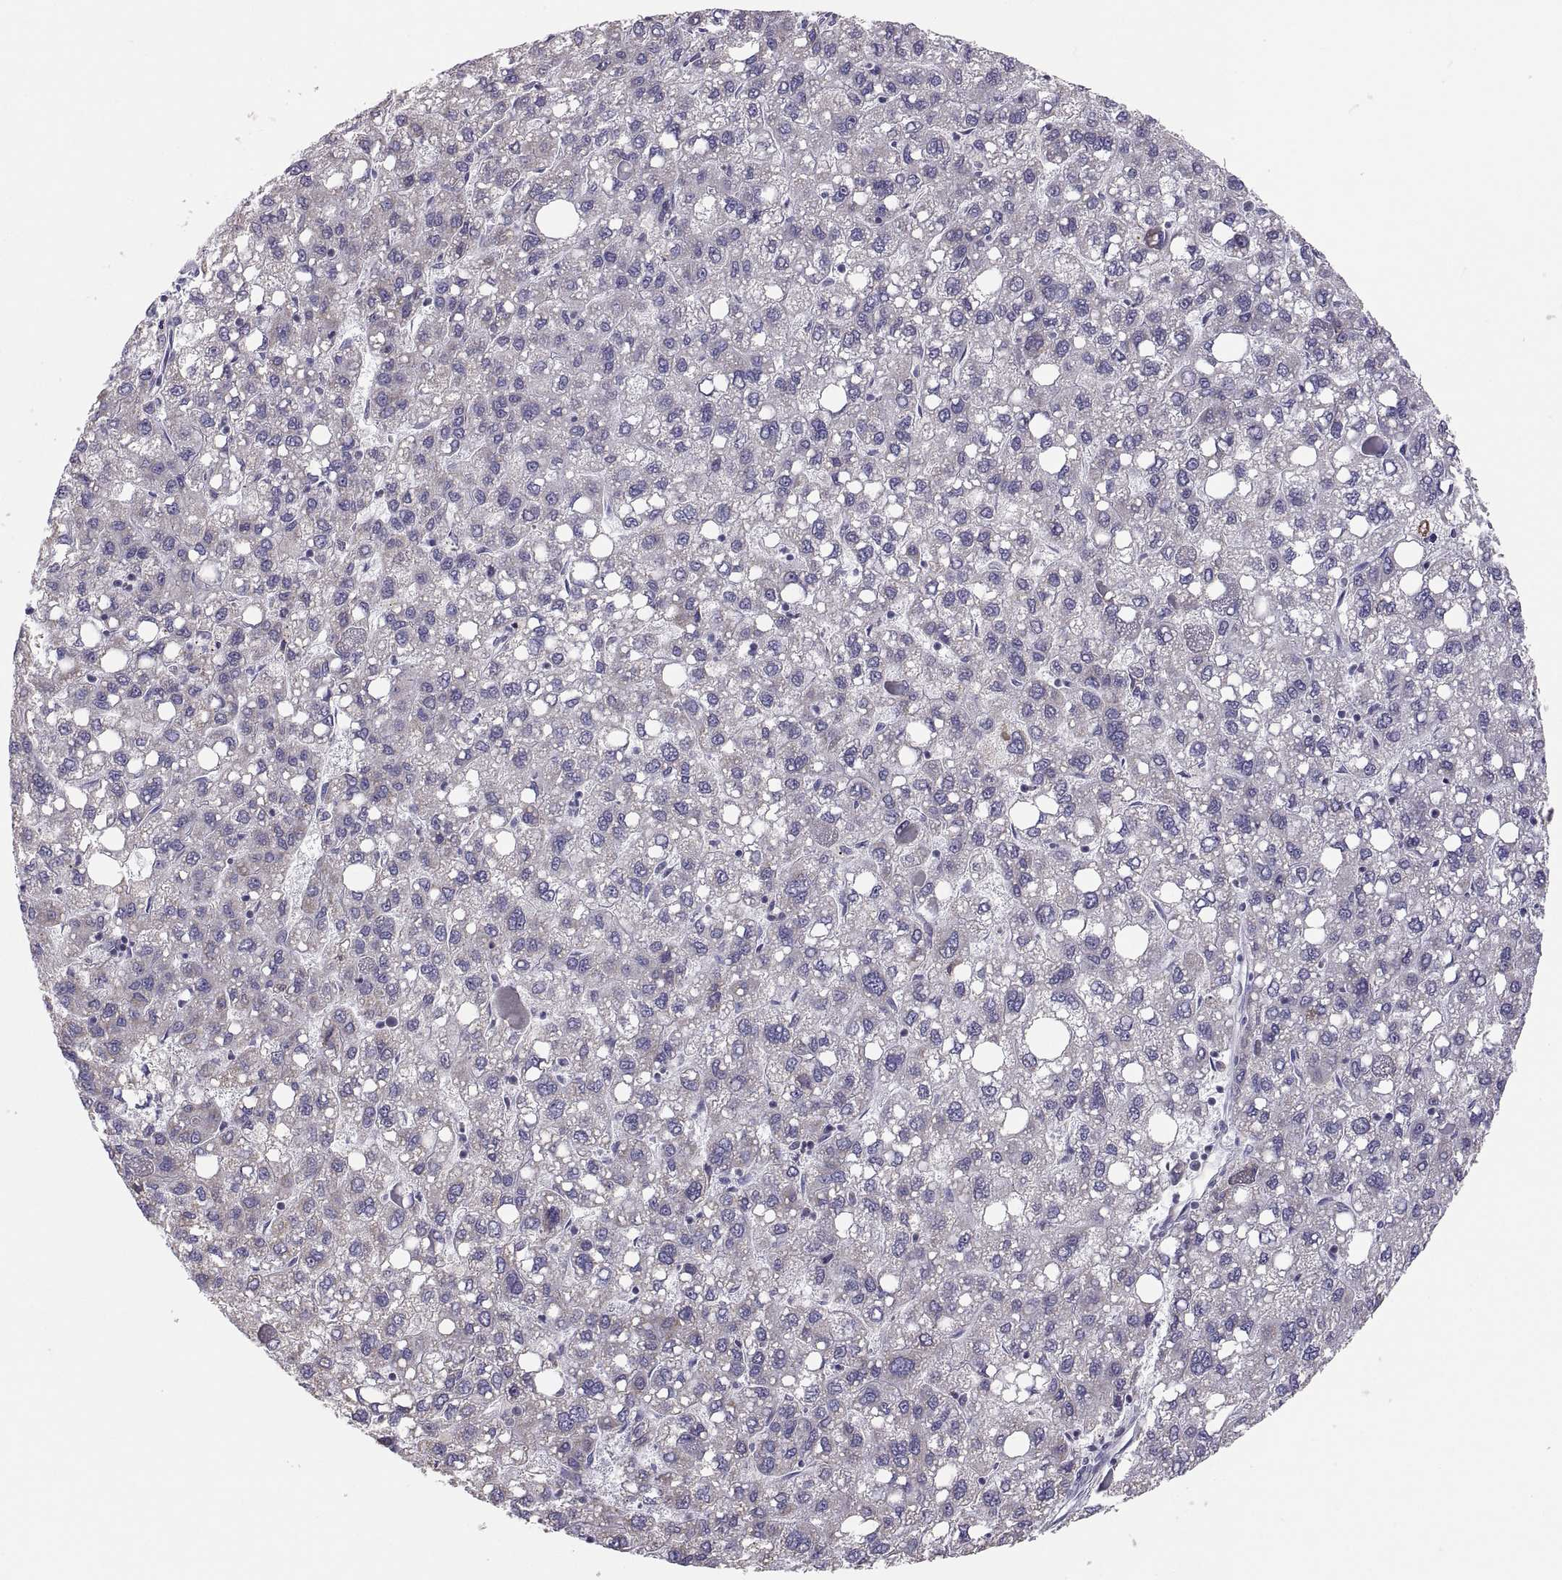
{"staining": {"intensity": "negative", "quantity": "none", "location": "none"}, "tissue": "liver cancer", "cell_type": "Tumor cells", "image_type": "cancer", "snomed": [{"axis": "morphology", "description": "Carcinoma, Hepatocellular, NOS"}, {"axis": "topography", "description": "Liver"}], "caption": "Liver cancer was stained to show a protein in brown. There is no significant staining in tumor cells.", "gene": "TNNC1", "patient": {"sex": "female", "age": 82}}